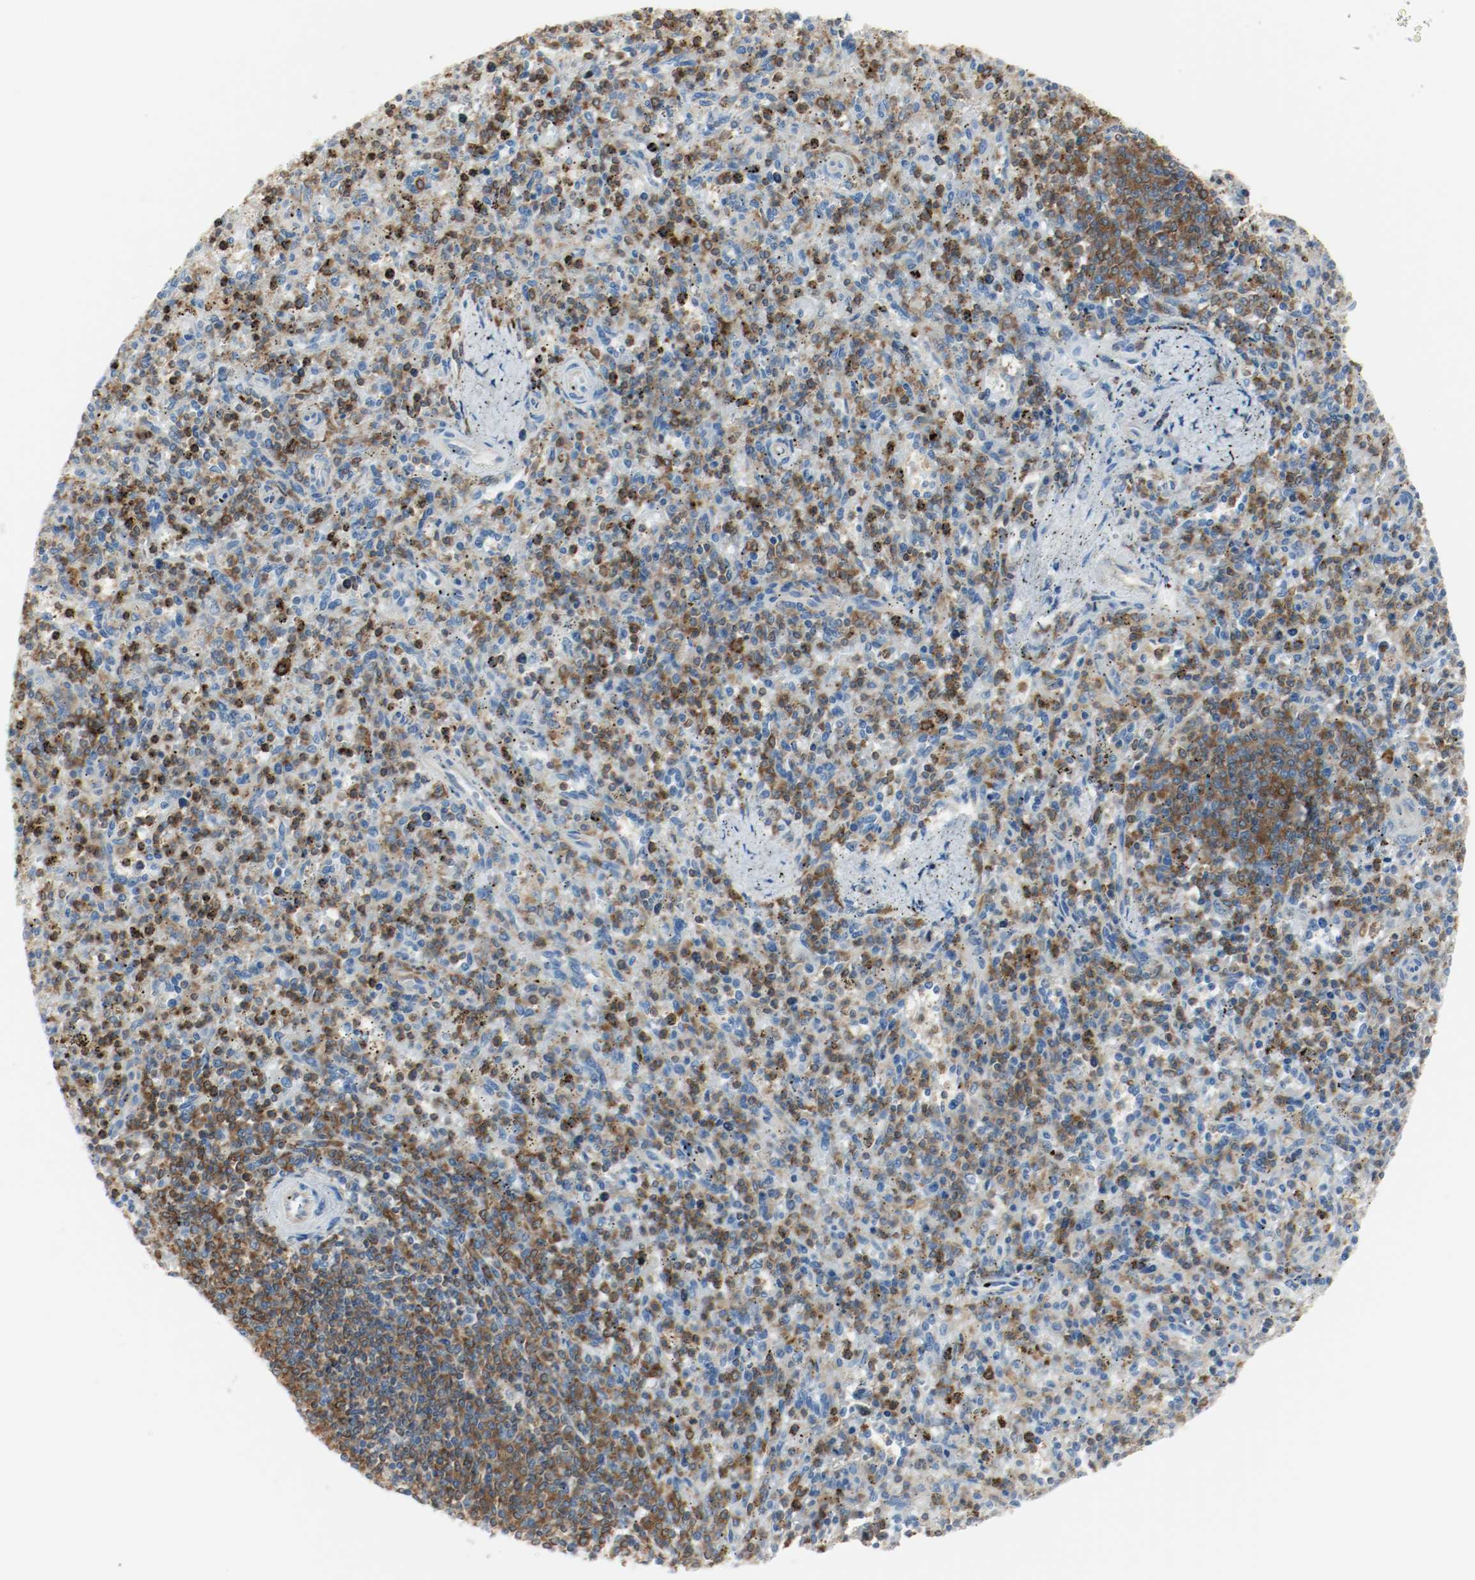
{"staining": {"intensity": "moderate", "quantity": "25%-75%", "location": "cytoplasmic/membranous"}, "tissue": "spleen", "cell_type": "Cells in red pulp", "image_type": "normal", "snomed": [{"axis": "morphology", "description": "Normal tissue, NOS"}, {"axis": "topography", "description": "Spleen"}], "caption": "Immunohistochemistry (IHC) (DAB (3,3'-diaminobenzidine)) staining of unremarkable human spleen demonstrates moderate cytoplasmic/membranous protein positivity in approximately 25%-75% of cells in red pulp.", "gene": "ARPC1B", "patient": {"sex": "male", "age": 72}}